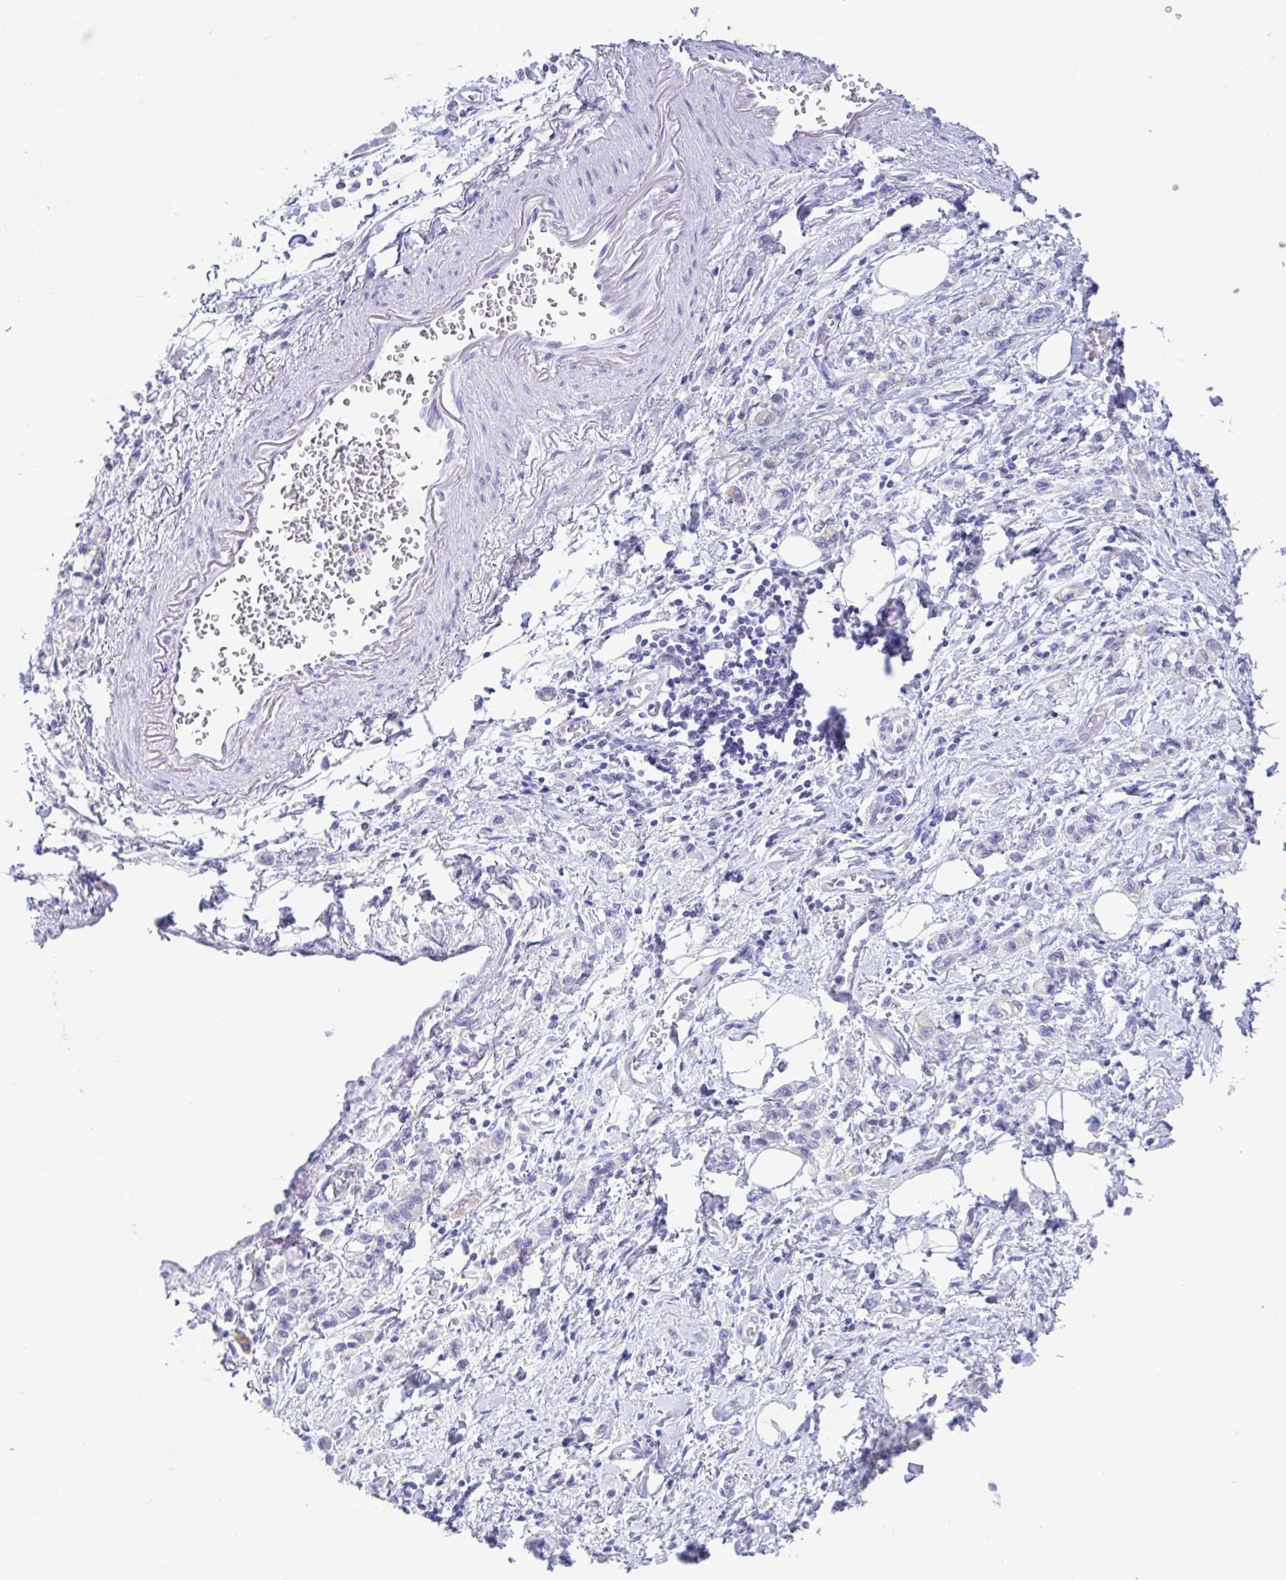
{"staining": {"intensity": "negative", "quantity": "none", "location": "none"}, "tissue": "stomach cancer", "cell_type": "Tumor cells", "image_type": "cancer", "snomed": [{"axis": "morphology", "description": "Adenocarcinoma, NOS"}, {"axis": "topography", "description": "Stomach"}], "caption": "The image displays no staining of tumor cells in stomach cancer.", "gene": "OR6N2", "patient": {"sex": "male", "age": 77}}